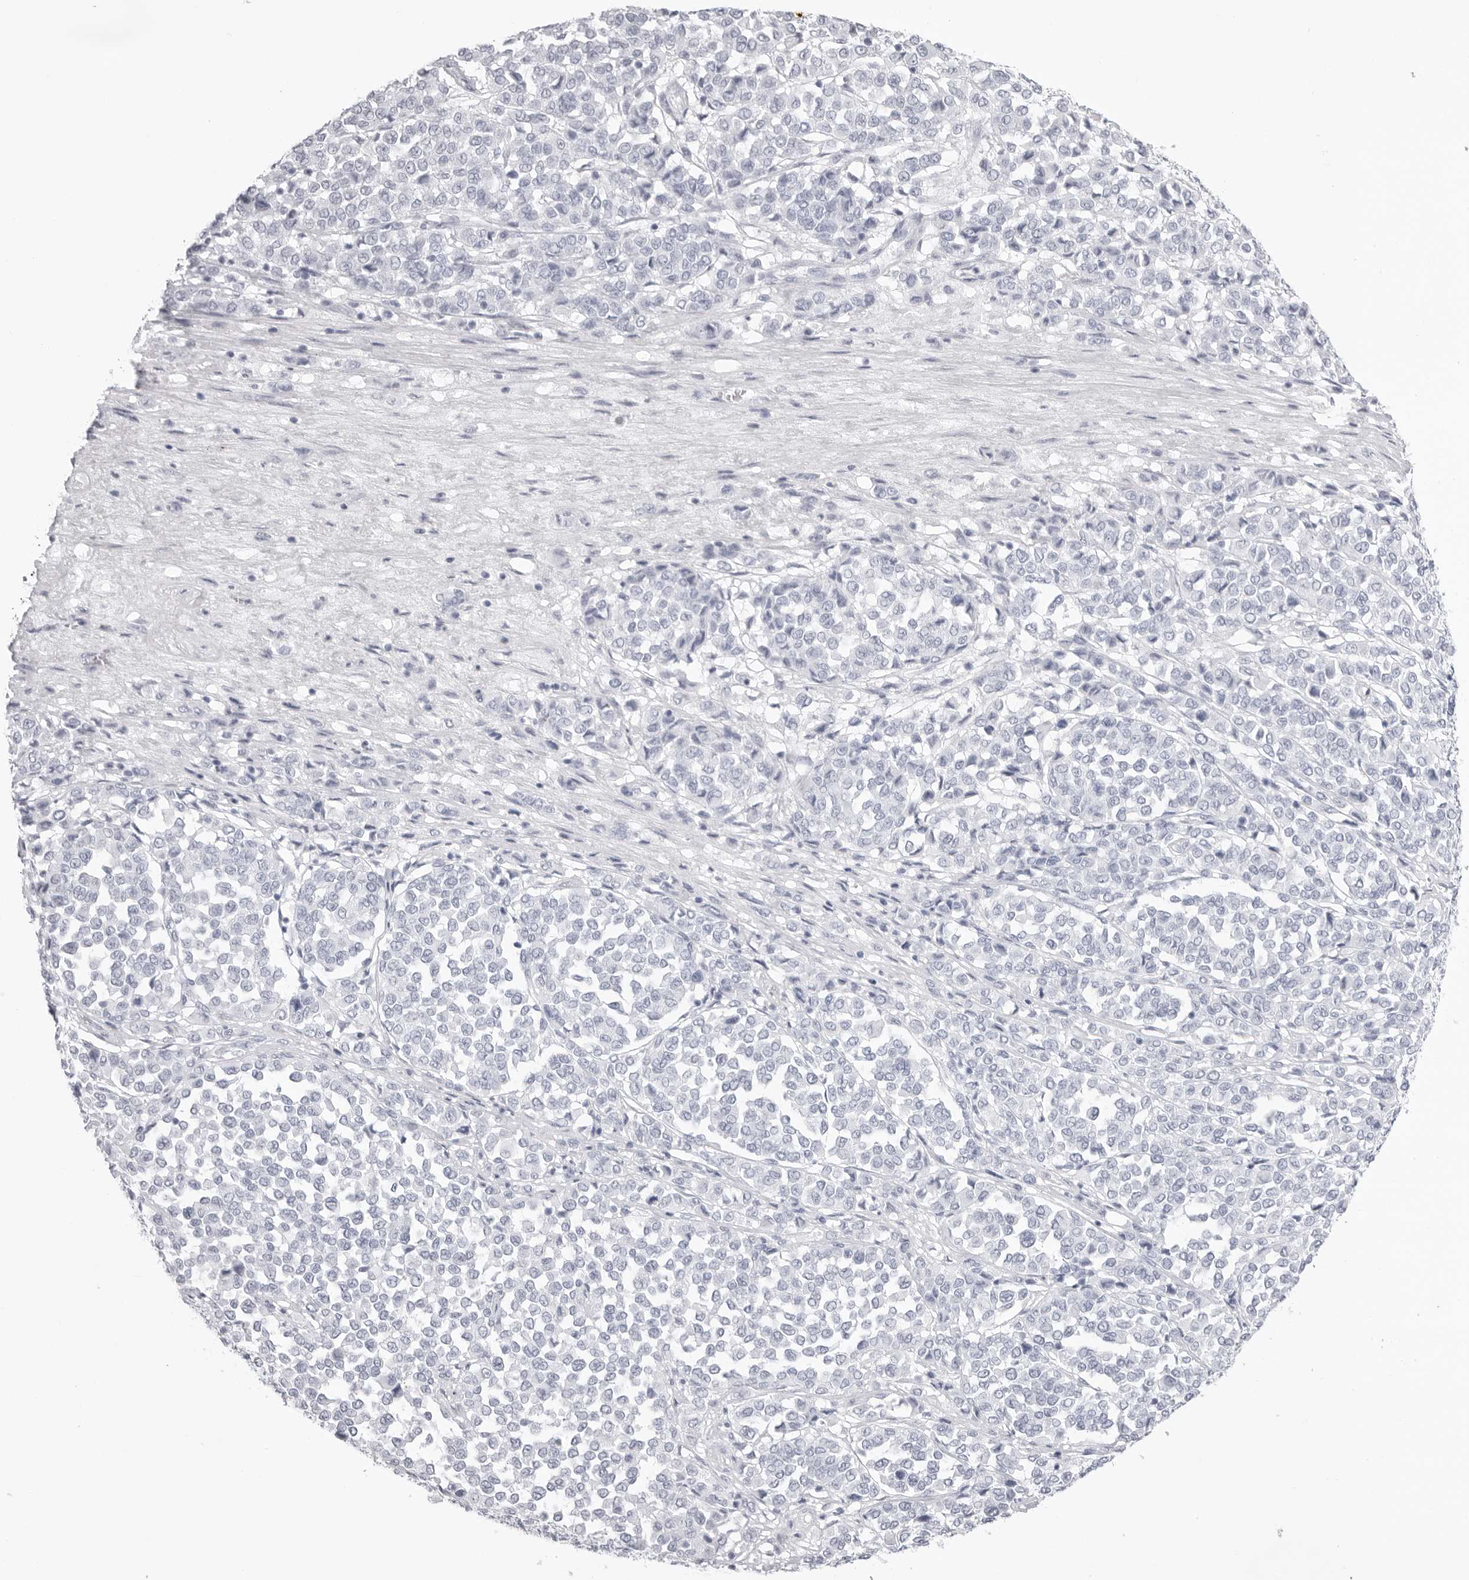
{"staining": {"intensity": "negative", "quantity": "none", "location": "none"}, "tissue": "melanoma", "cell_type": "Tumor cells", "image_type": "cancer", "snomed": [{"axis": "morphology", "description": "Malignant melanoma, Metastatic site"}, {"axis": "topography", "description": "Pancreas"}], "caption": "High power microscopy photomicrograph of an immunohistochemistry (IHC) image of melanoma, revealing no significant positivity in tumor cells.", "gene": "KLK9", "patient": {"sex": "female", "age": 30}}